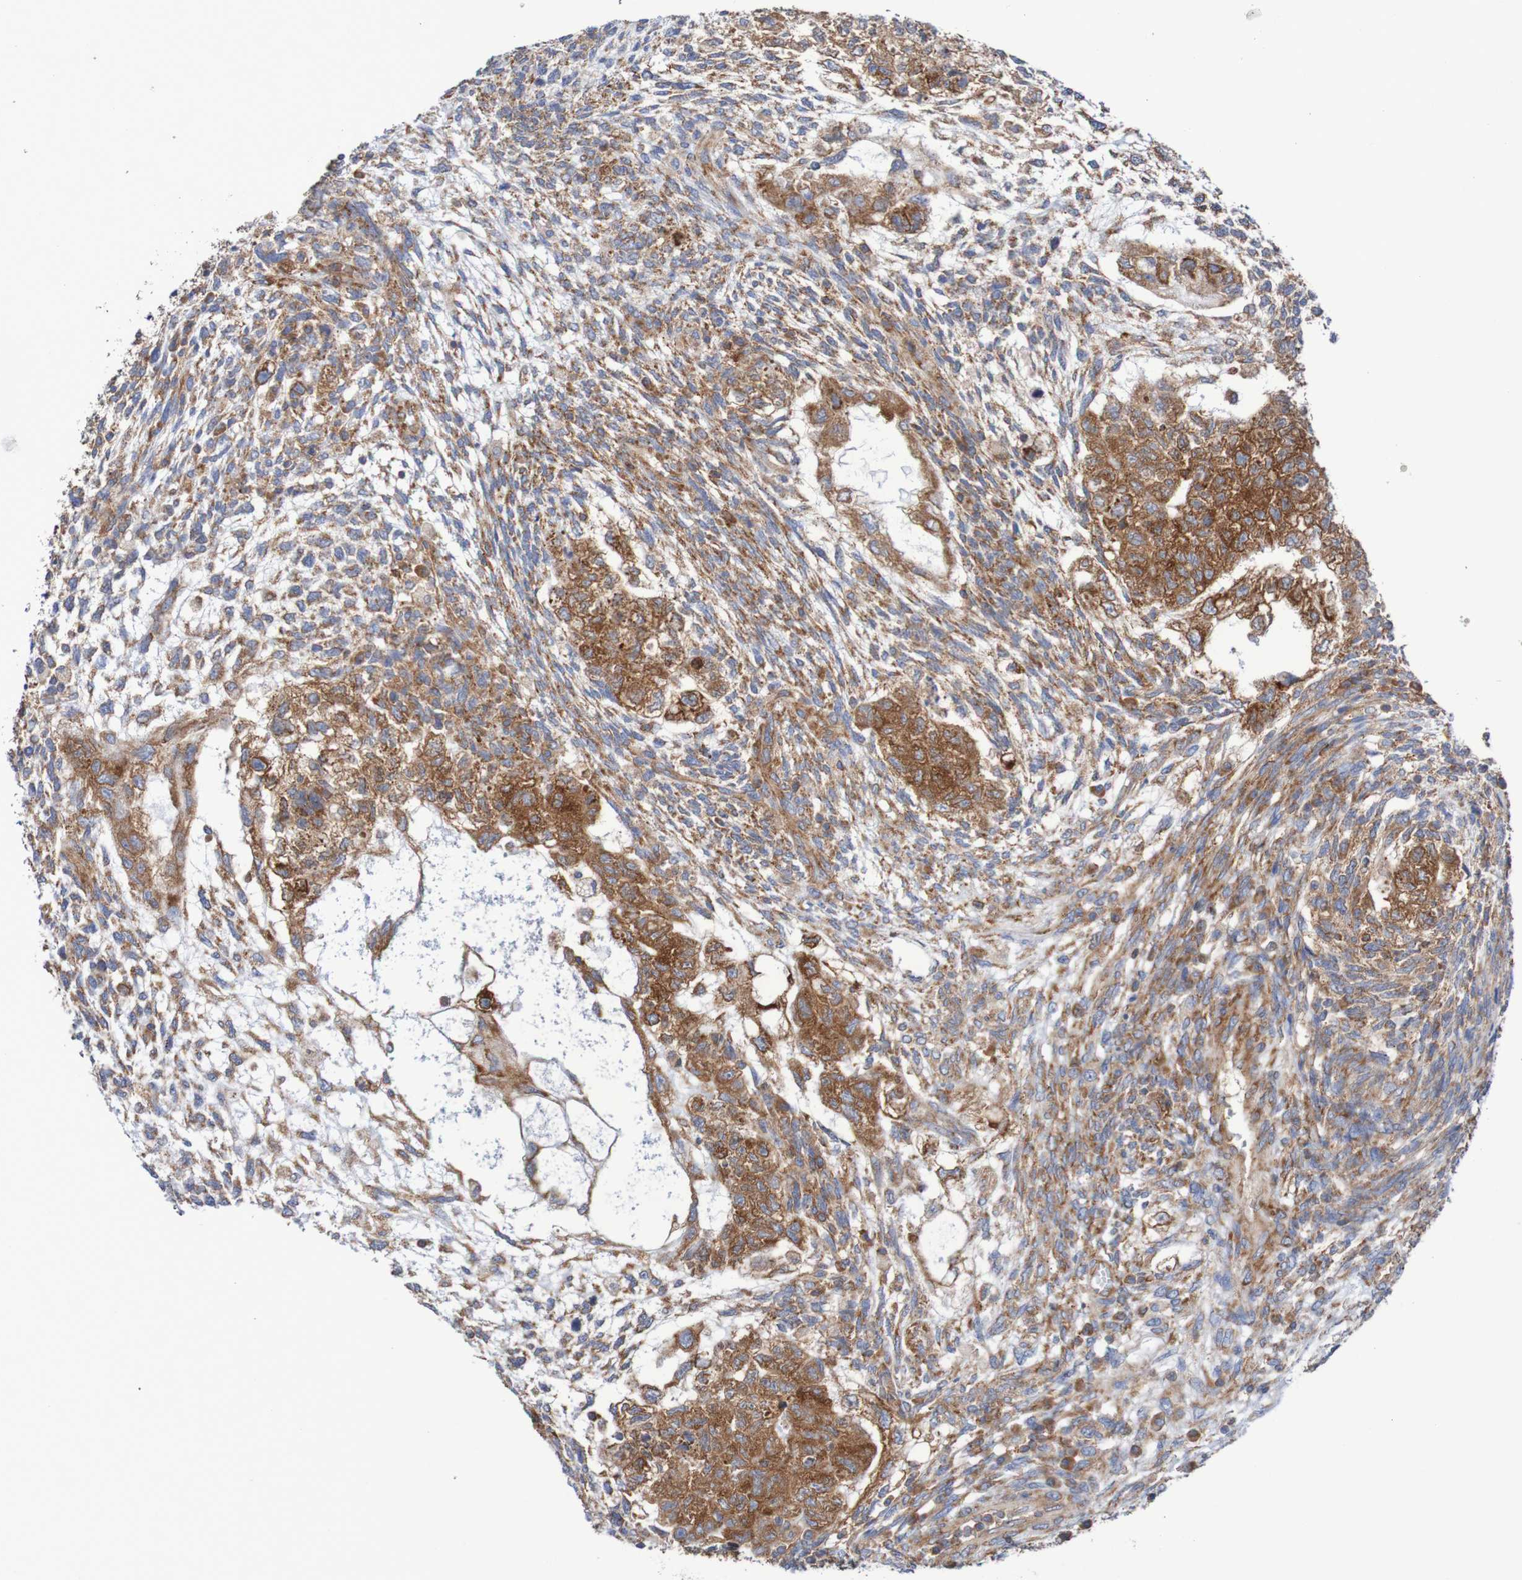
{"staining": {"intensity": "moderate", "quantity": ">75%", "location": "cytoplasmic/membranous"}, "tissue": "testis cancer", "cell_type": "Tumor cells", "image_type": "cancer", "snomed": [{"axis": "morphology", "description": "Normal tissue, NOS"}, {"axis": "morphology", "description": "Carcinoma, Embryonal, NOS"}, {"axis": "topography", "description": "Testis"}], "caption": "IHC (DAB) staining of human testis embryonal carcinoma reveals moderate cytoplasmic/membranous protein expression in approximately >75% of tumor cells.", "gene": "FXR2", "patient": {"sex": "male", "age": 36}}